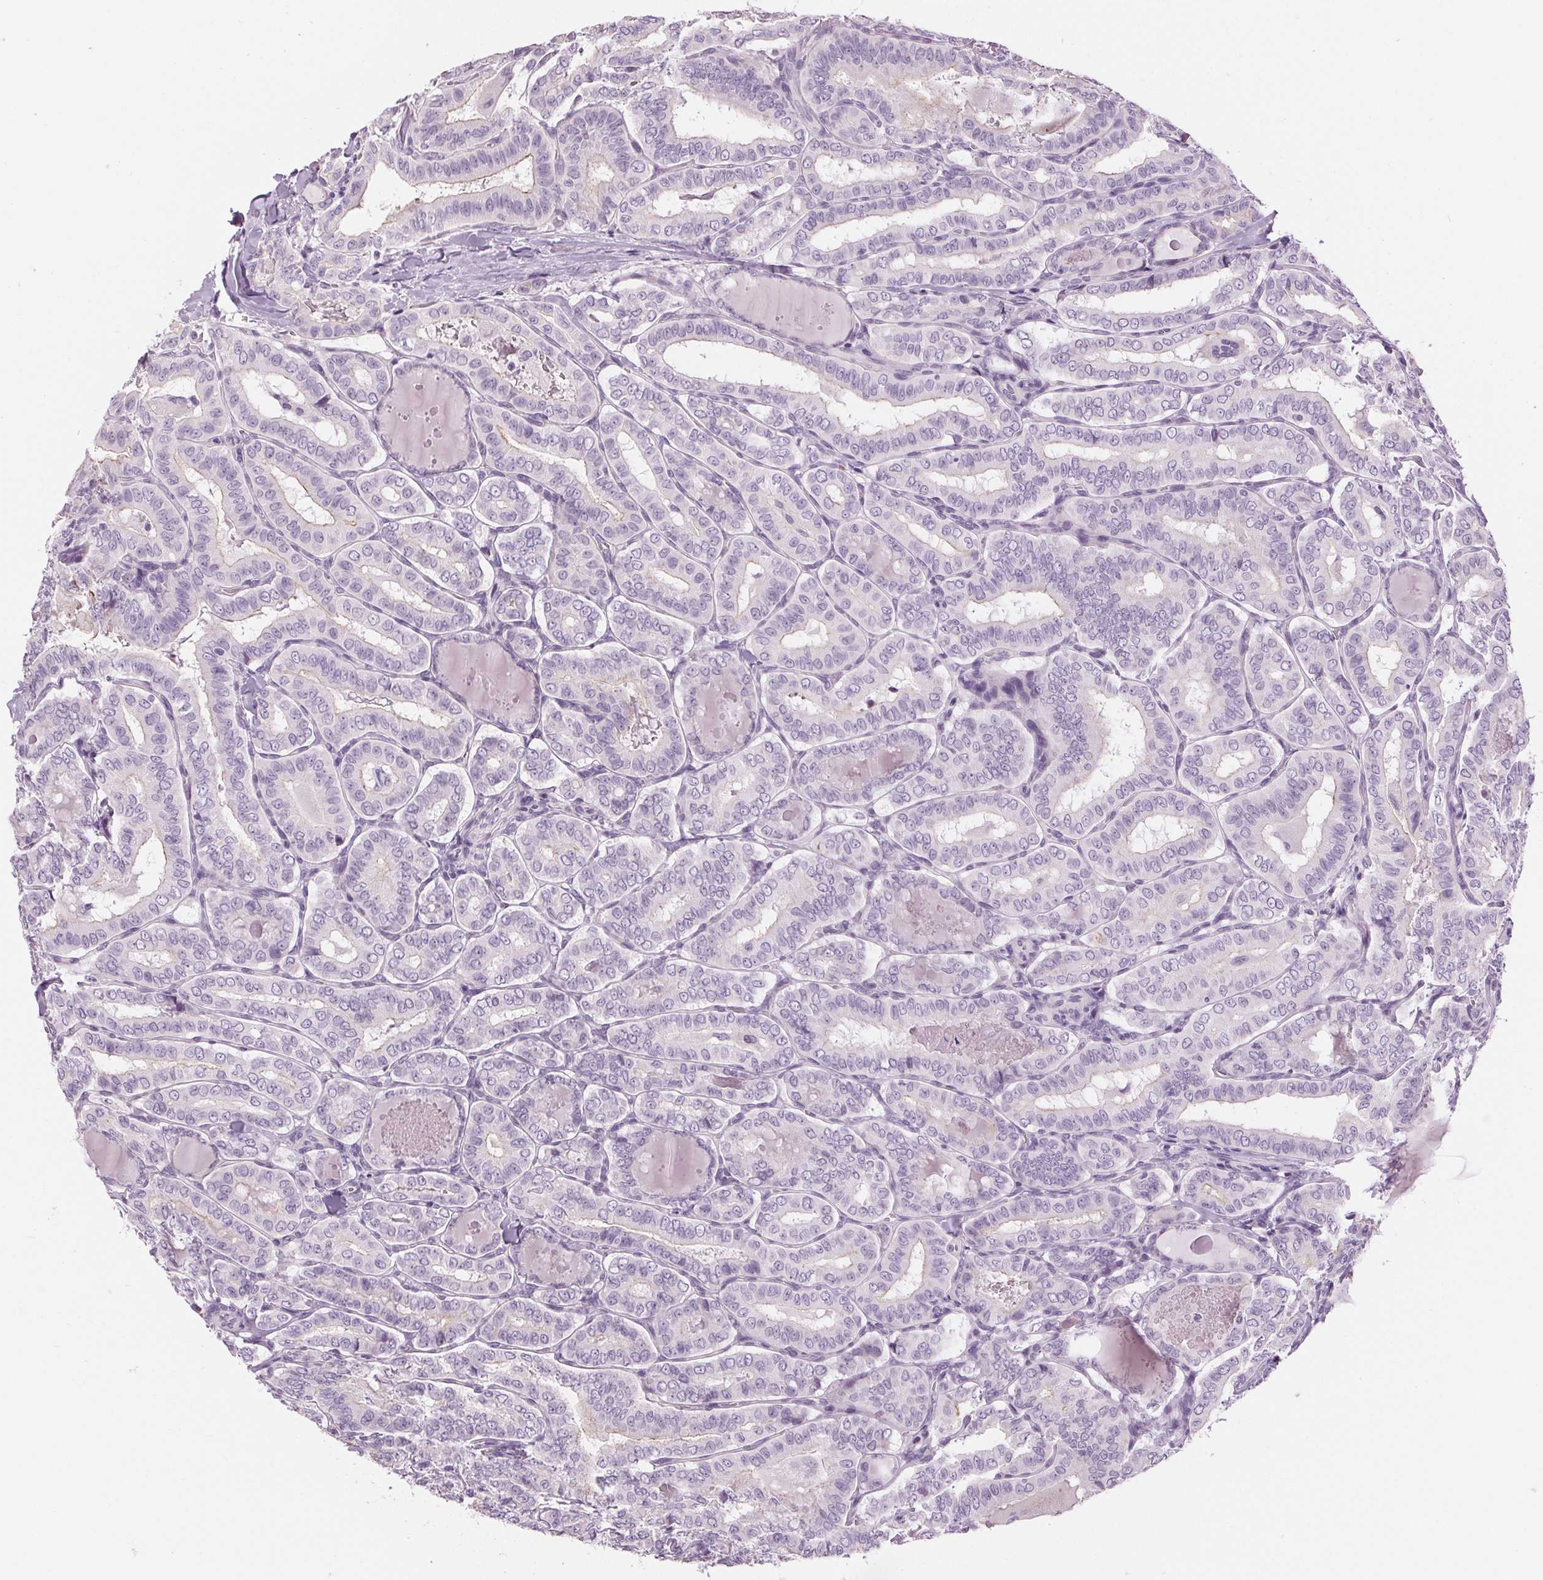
{"staining": {"intensity": "moderate", "quantity": "<25%", "location": "cytoplasmic/membranous"}, "tissue": "thyroid cancer", "cell_type": "Tumor cells", "image_type": "cancer", "snomed": [{"axis": "morphology", "description": "Papillary adenocarcinoma, NOS"}, {"axis": "morphology", "description": "Papillary adenoma metastatic"}, {"axis": "topography", "description": "Thyroid gland"}], "caption": "Immunohistochemistry (IHC) (DAB) staining of human thyroid papillary adenoma metastatic shows moderate cytoplasmic/membranous protein positivity in approximately <25% of tumor cells.", "gene": "MISP", "patient": {"sex": "female", "age": 50}}